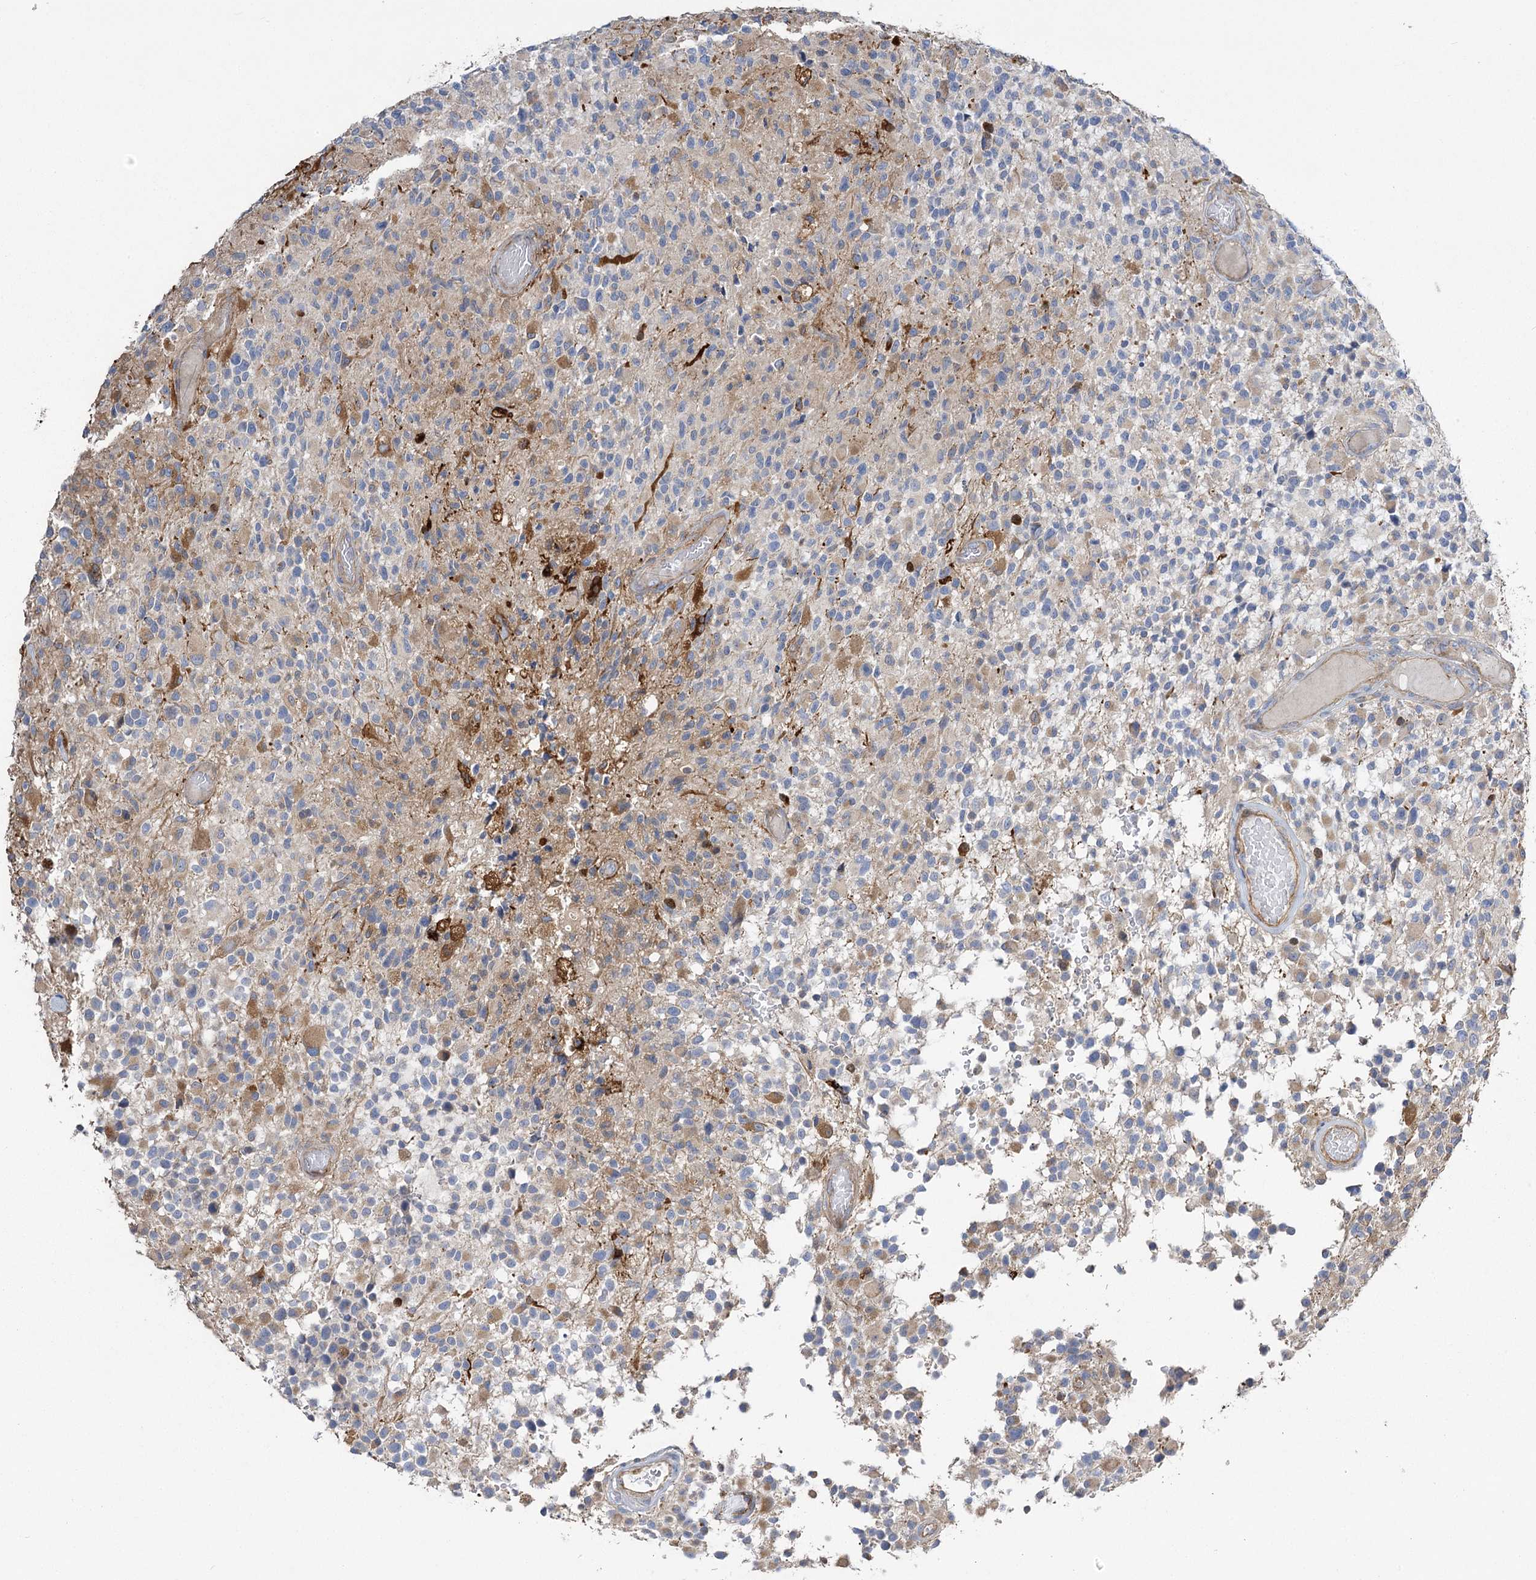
{"staining": {"intensity": "negative", "quantity": "none", "location": "none"}, "tissue": "glioma", "cell_type": "Tumor cells", "image_type": "cancer", "snomed": [{"axis": "morphology", "description": "Glioma, malignant, High grade"}, {"axis": "morphology", "description": "Glioblastoma, NOS"}, {"axis": "topography", "description": "Brain"}], "caption": "IHC of human glioma exhibits no expression in tumor cells.", "gene": "RMDN2", "patient": {"sex": "male", "age": 60}}